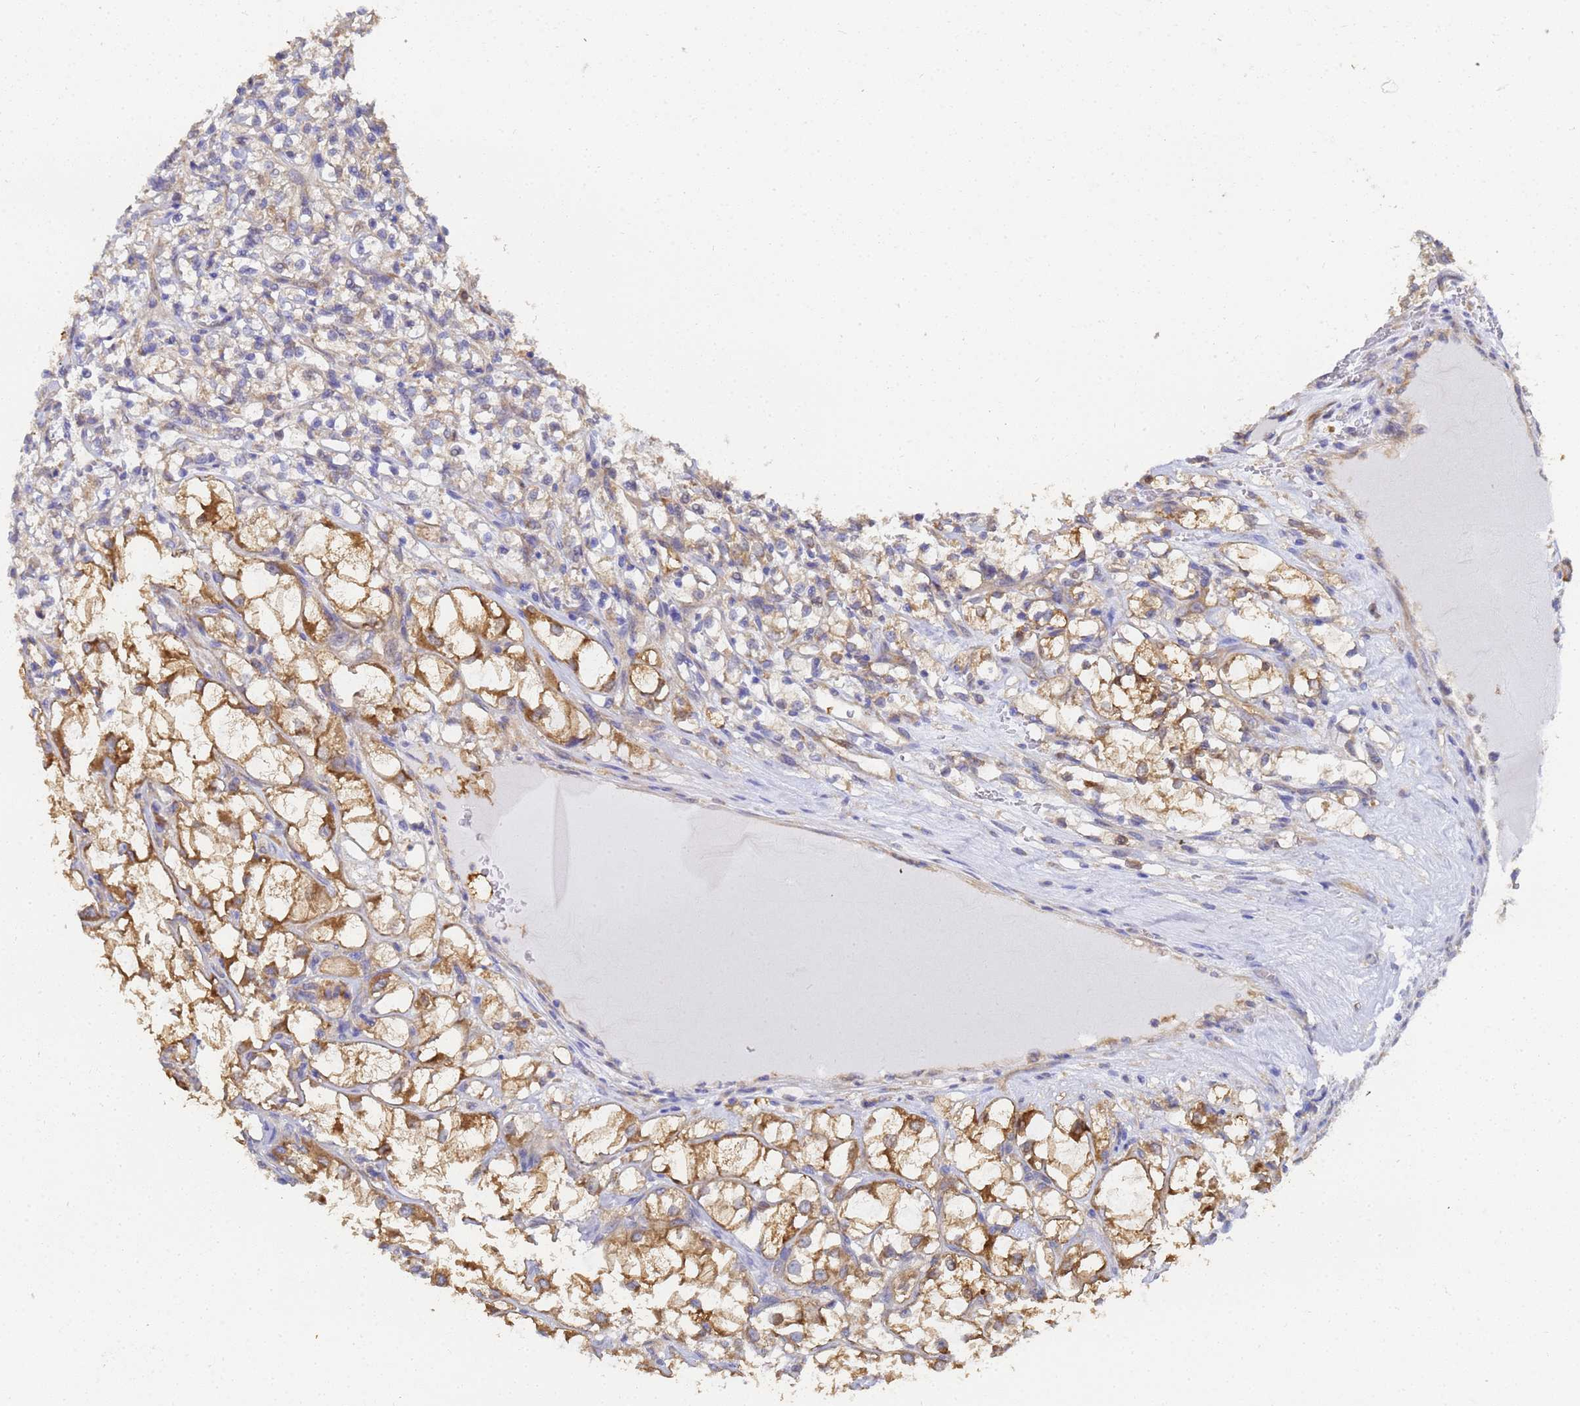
{"staining": {"intensity": "moderate", "quantity": ">75%", "location": "cytoplasmic/membranous"}, "tissue": "renal cancer", "cell_type": "Tumor cells", "image_type": "cancer", "snomed": [{"axis": "morphology", "description": "Adenocarcinoma, NOS"}, {"axis": "topography", "description": "Kidney"}], "caption": "Protein positivity by immunohistochemistry exhibits moderate cytoplasmic/membranous staining in approximately >75% of tumor cells in adenocarcinoma (renal).", "gene": "NME1-NME2", "patient": {"sex": "female", "age": 69}}